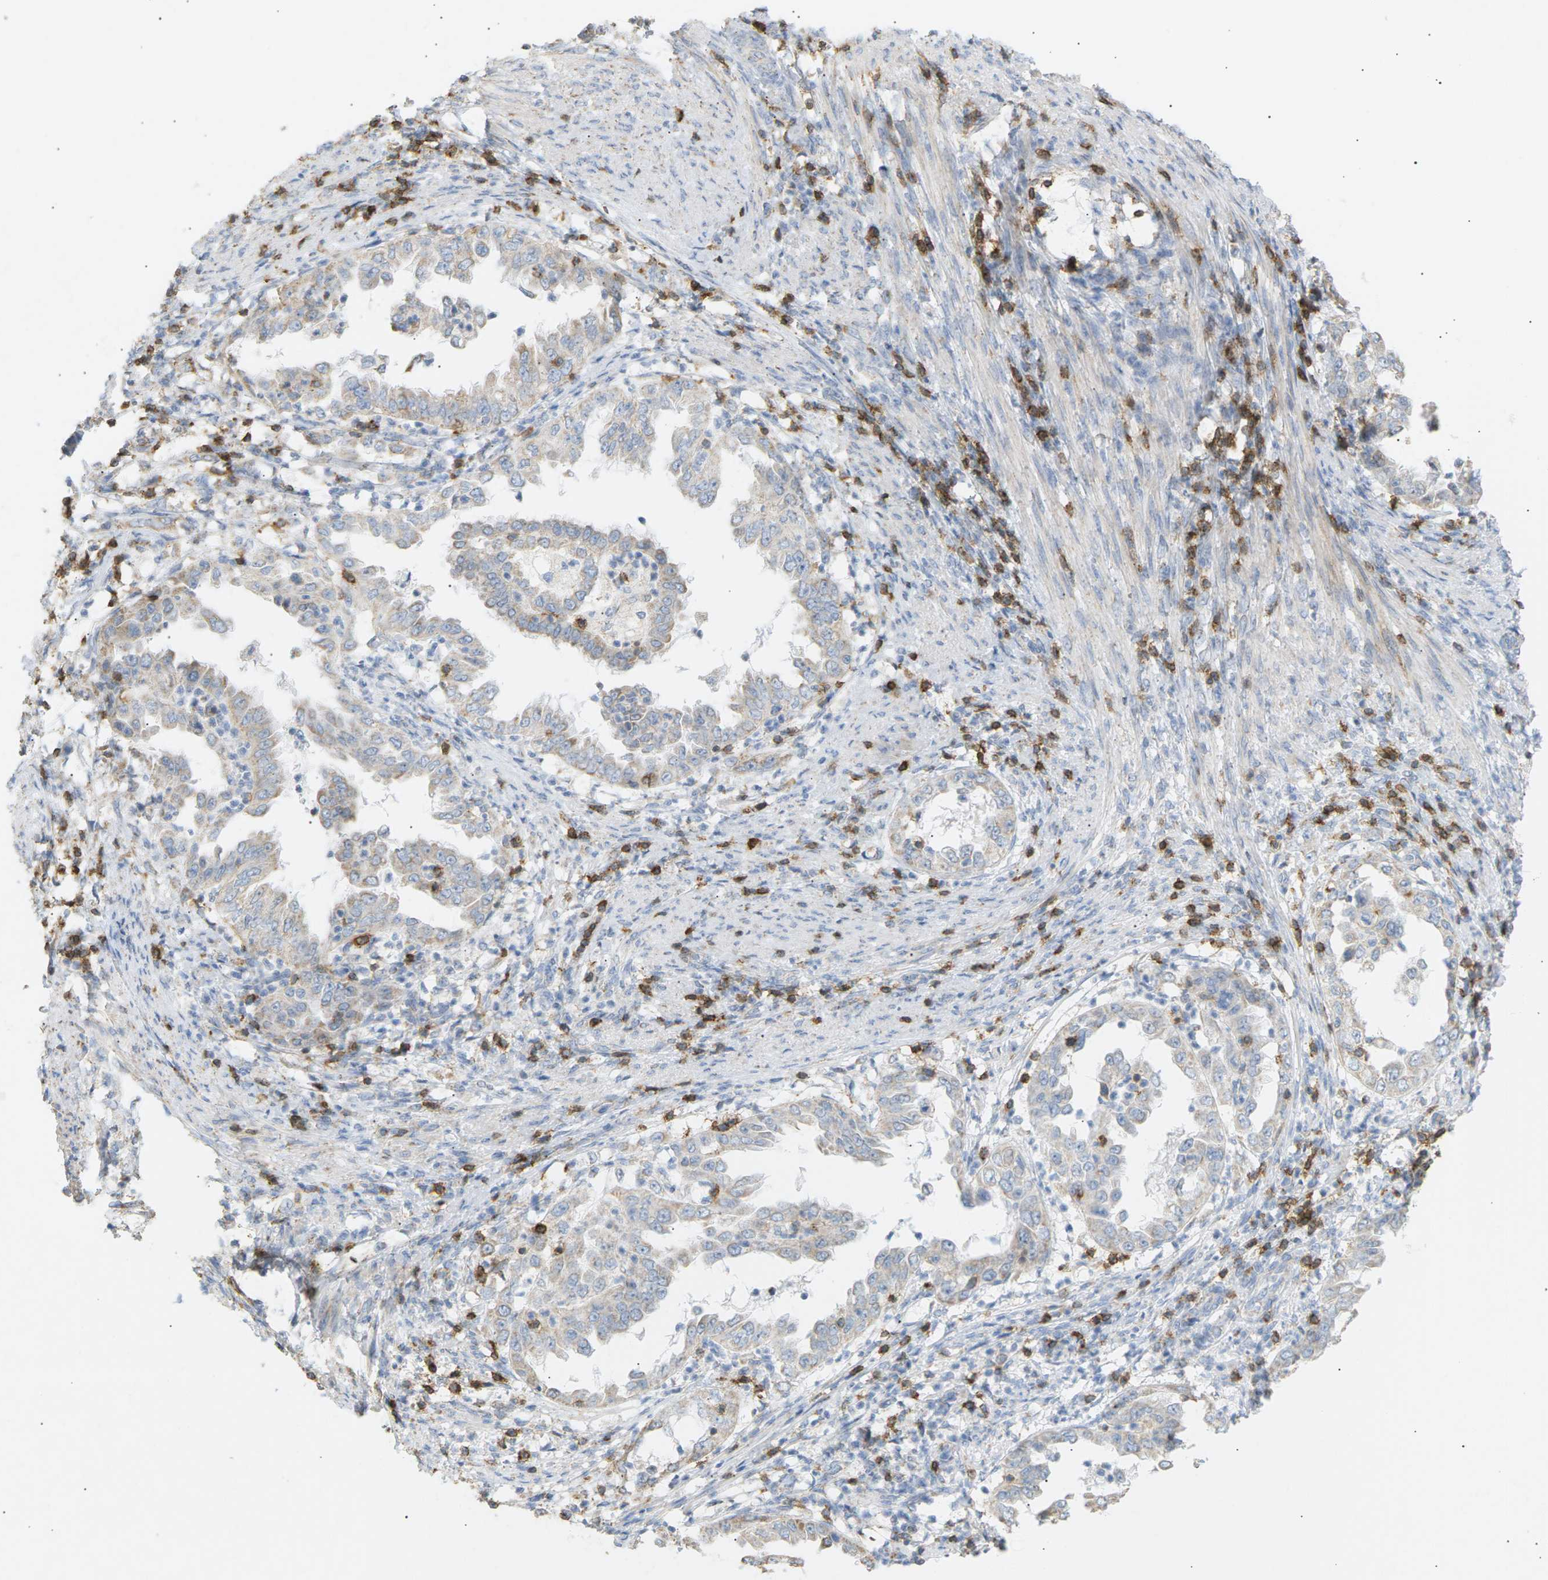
{"staining": {"intensity": "weak", "quantity": "<25%", "location": "cytoplasmic/membranous"}, "tissue": "endometrial cancer", "cell_type": "Tumor cells", "image_type": "cancer", "snomed": [{"axis": "morphology", "description": "Adenocarcinoma, NOS"}, {"axis": "topography", "description": "Endometrium"}], "caption": "Human endometrial adenocarcinoma stained for a protein using immunohistochemistry (IHC) reveals no expression in tumor cells.", "gene": "LIME1", "patient": {"sex": "female", "age": 85}}